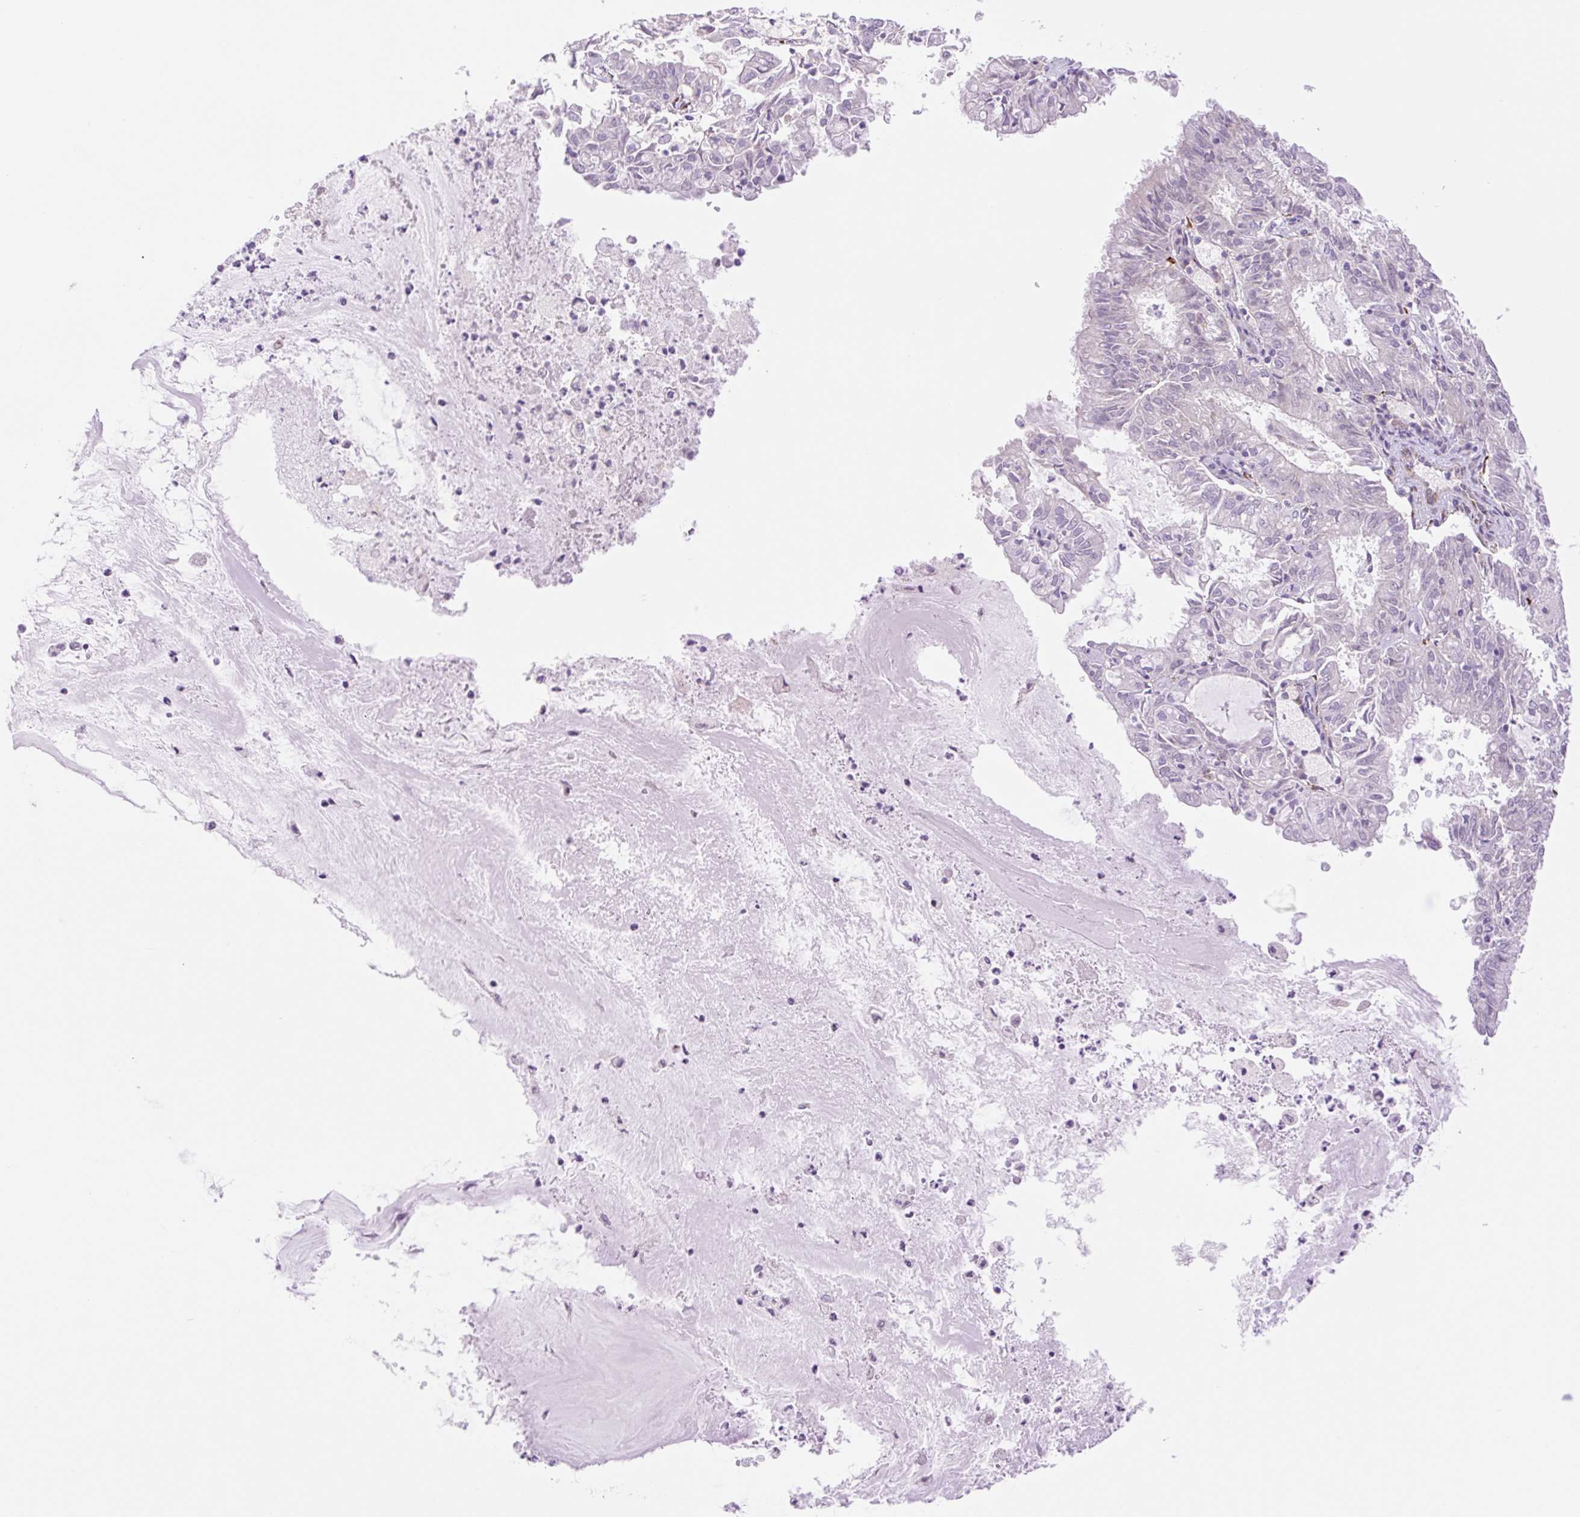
{"staining": {"intensity": "negative", "quantity": "none", "location": "none"}, "tissue": "endometrial cancer", "cell_type": "Tumor cells", "image_type": "cancer", "snomed": [{"axis": "morphology", "description": "Adenocarcinoma, NOS"}, {"axis": "topography", "description": "Endometrium"}], "caption": "There is no significant expression in tumor cells of adenocarcinoma (endometrial).", "gene": "COL5A1", "patient": {"sex": "female", "age": 57}}